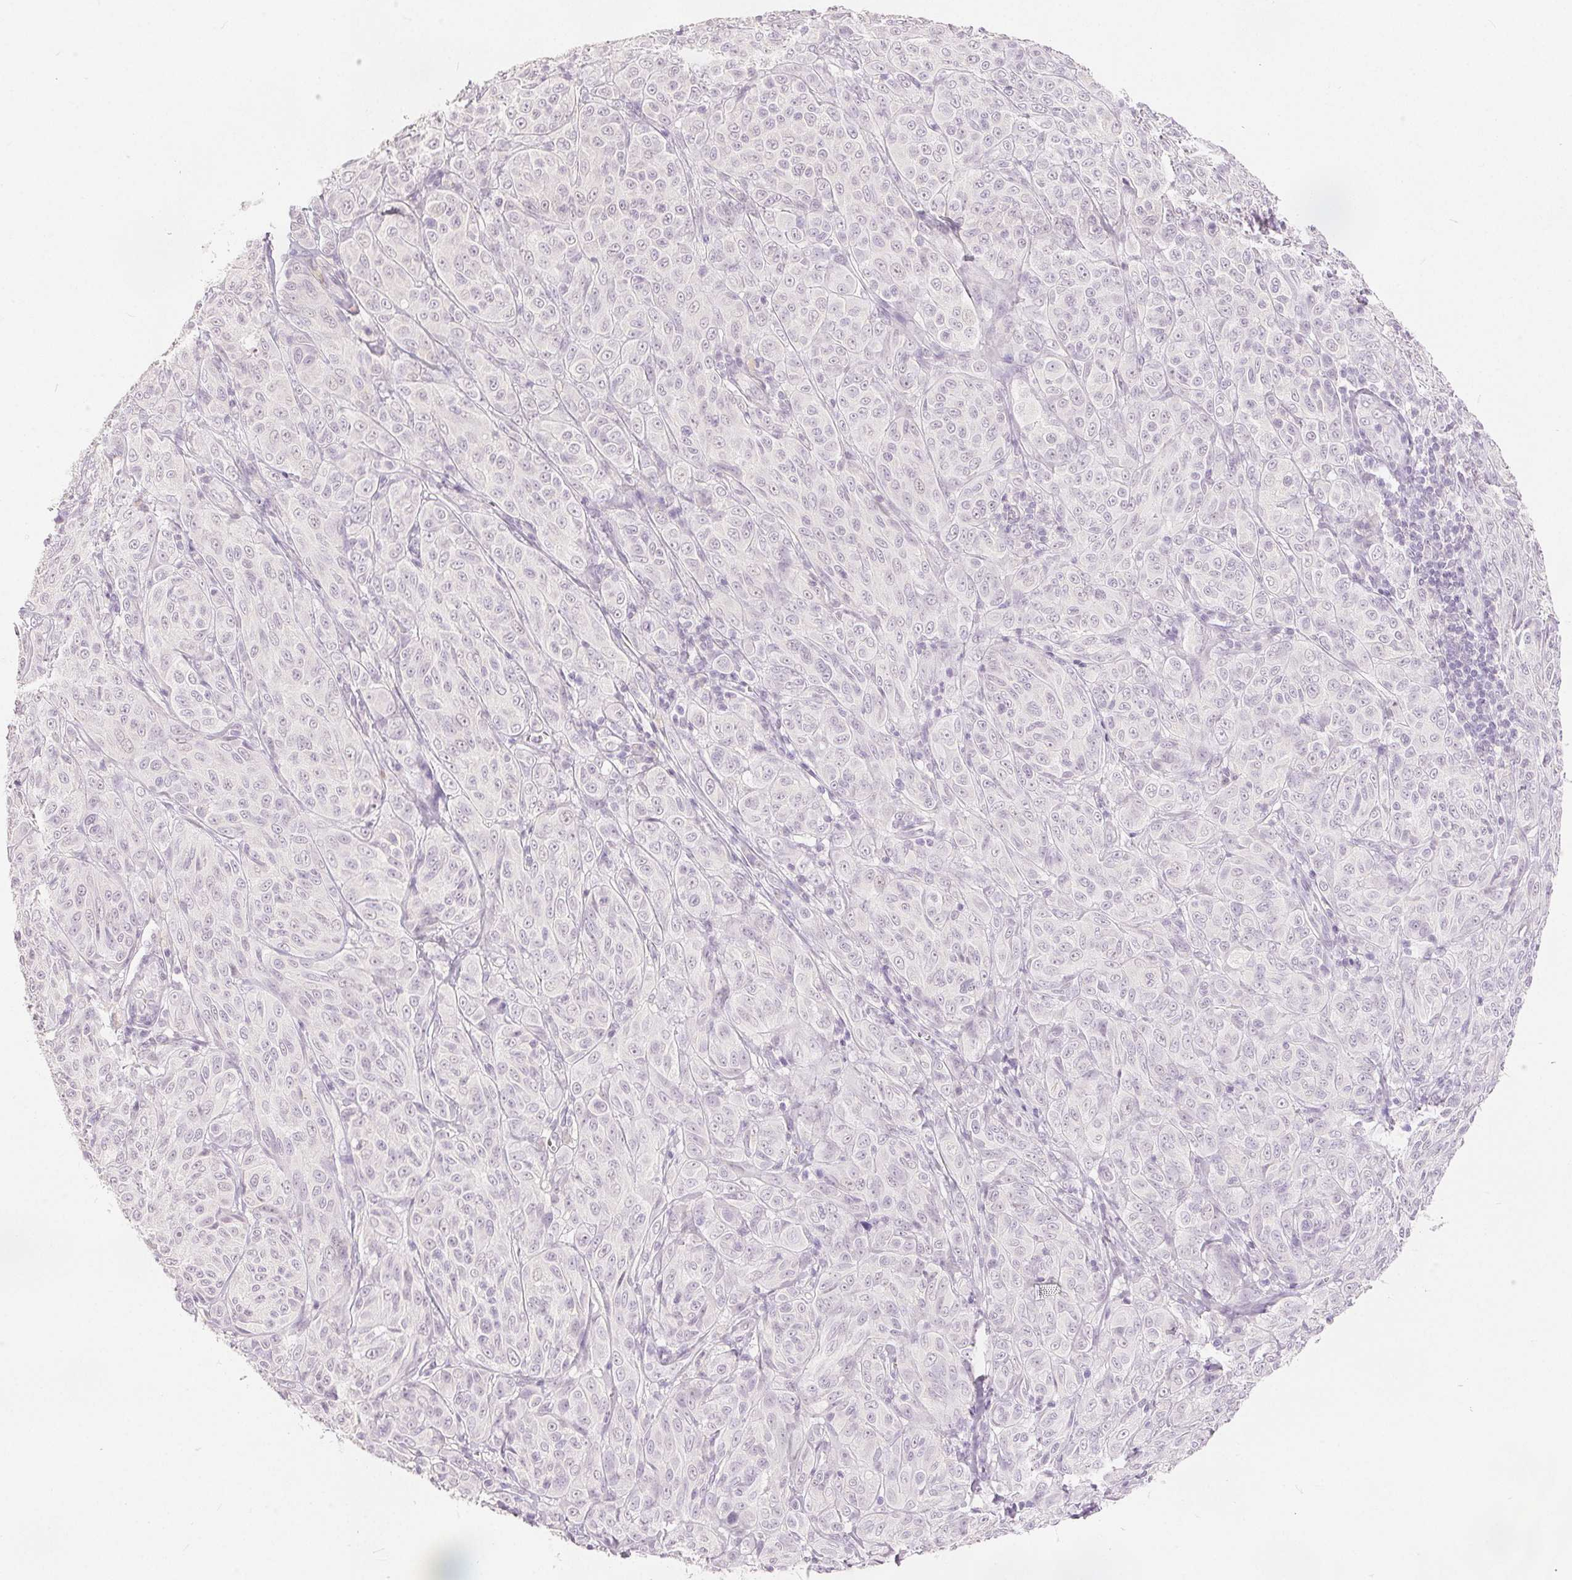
{"staining": {"intensity": "negative", "quantity": "none", "location": "none"}, "tissue": "melanoma", "cell_type": "Tumor cells", "image_type": "cancer", "snomed": [{"axis": "morphology", "description": "Malignant melanoma, NOS"}, {"axis": "topography", "description": "Skin"}], "caption": "This is a image of immunohistochemistry staining of malignant melanoma, which shows no expression in tumor cells.", "gene": "CA12", "patient": {"sex": "male", "age": 89}}